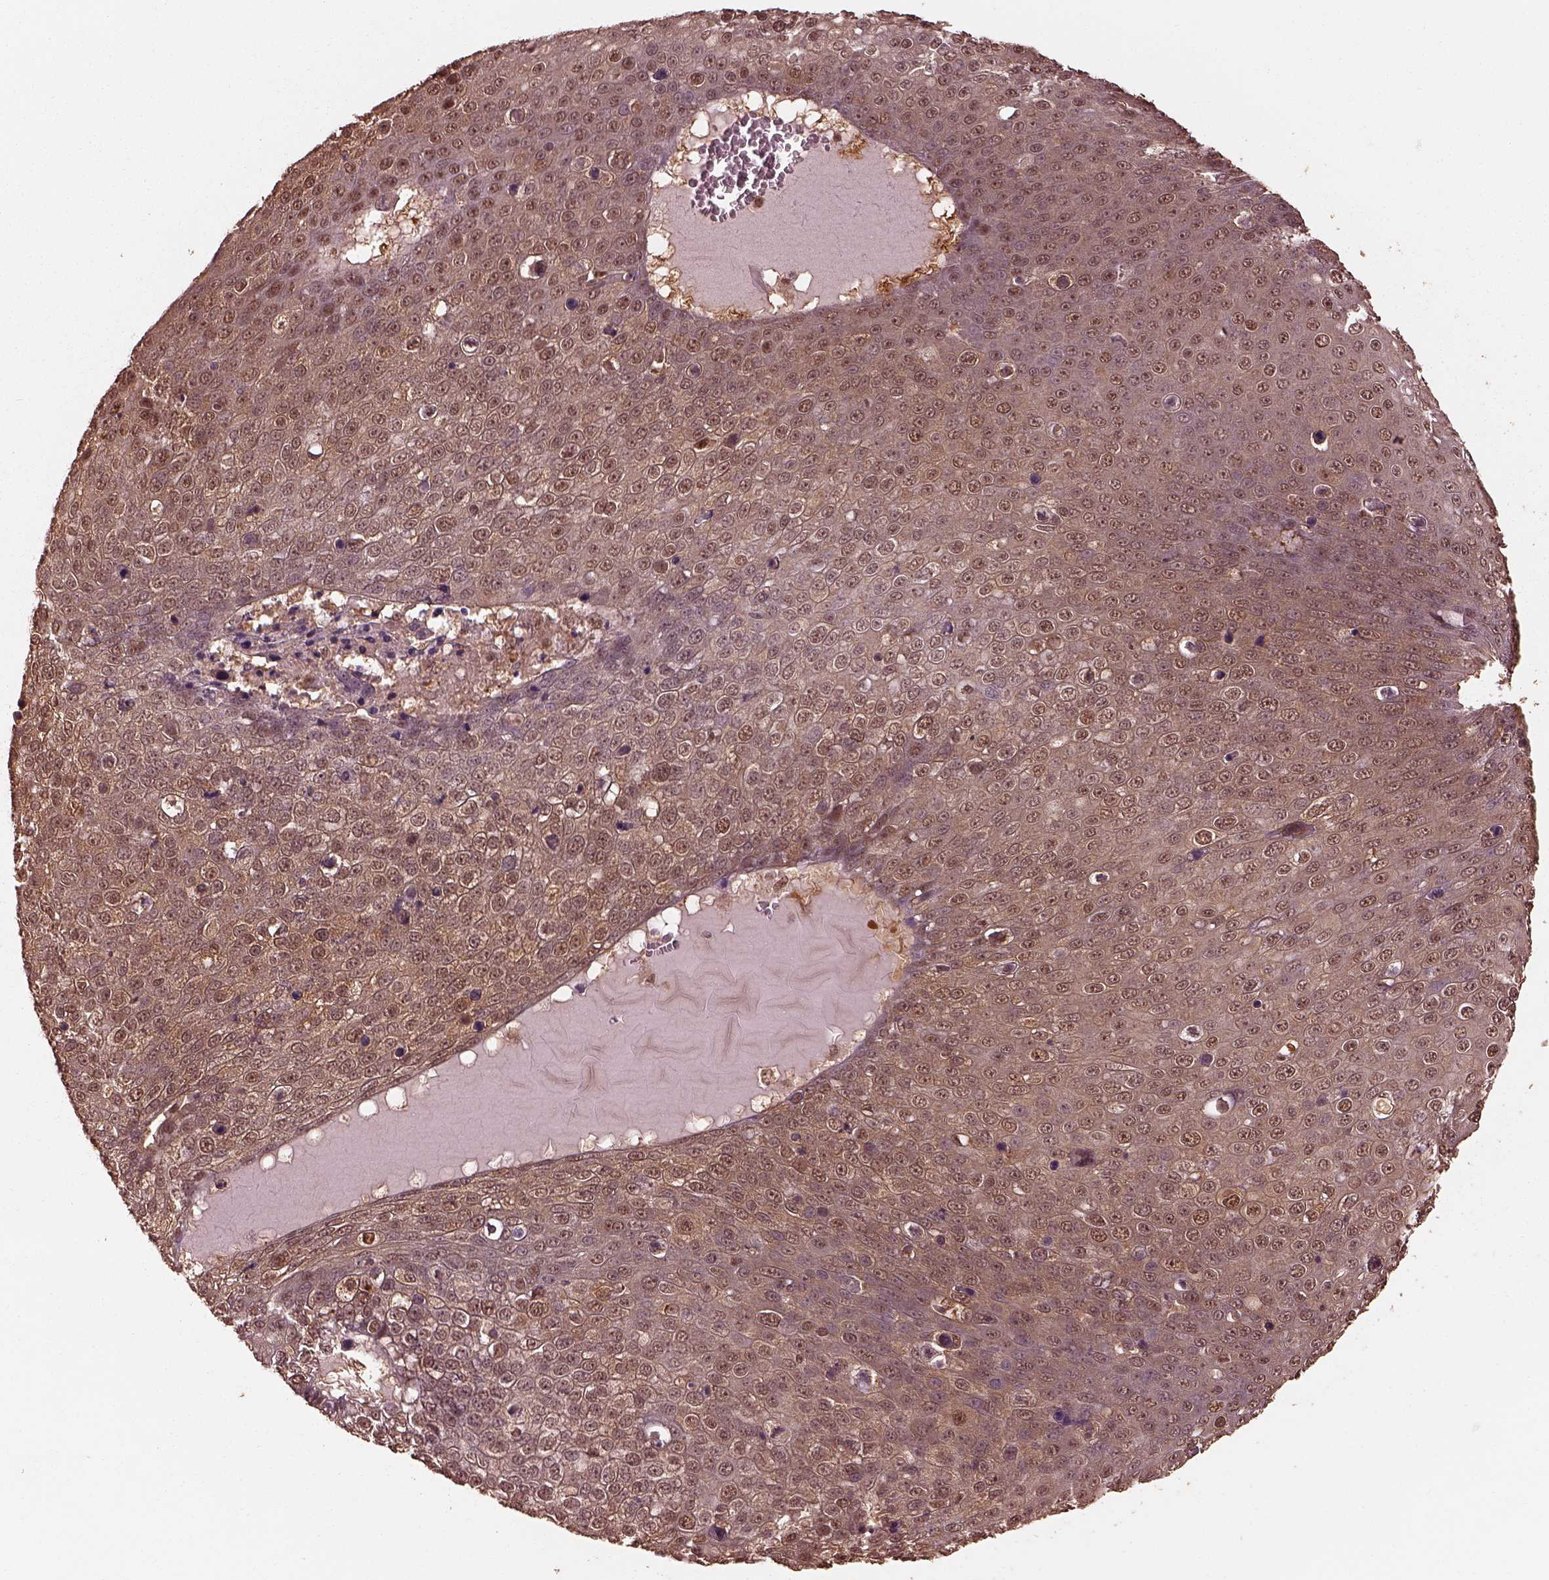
{"staining": {"intensity": "weak", "quantity": "25%-75%", "location": "cytoplasmic/membranous,nuclear"}, "tissue": "skin cancer", "cell_type": "Tumor cells", "image_type": "cancer", "snomed": [{"axis": "morphology", "description": "Squamous cell carcinoma, NOS"}, {"axis": "topography", "description": "Skin"}], "caption": "The image displays a brown stain indicating the presence of a protein in the cytoplasmic/membranous and nuclear of tumor cells in skin cancer (squamous cell carcinoma).", "gene": "PSMC5", "patient": {"sex": "male", "age": 71}}